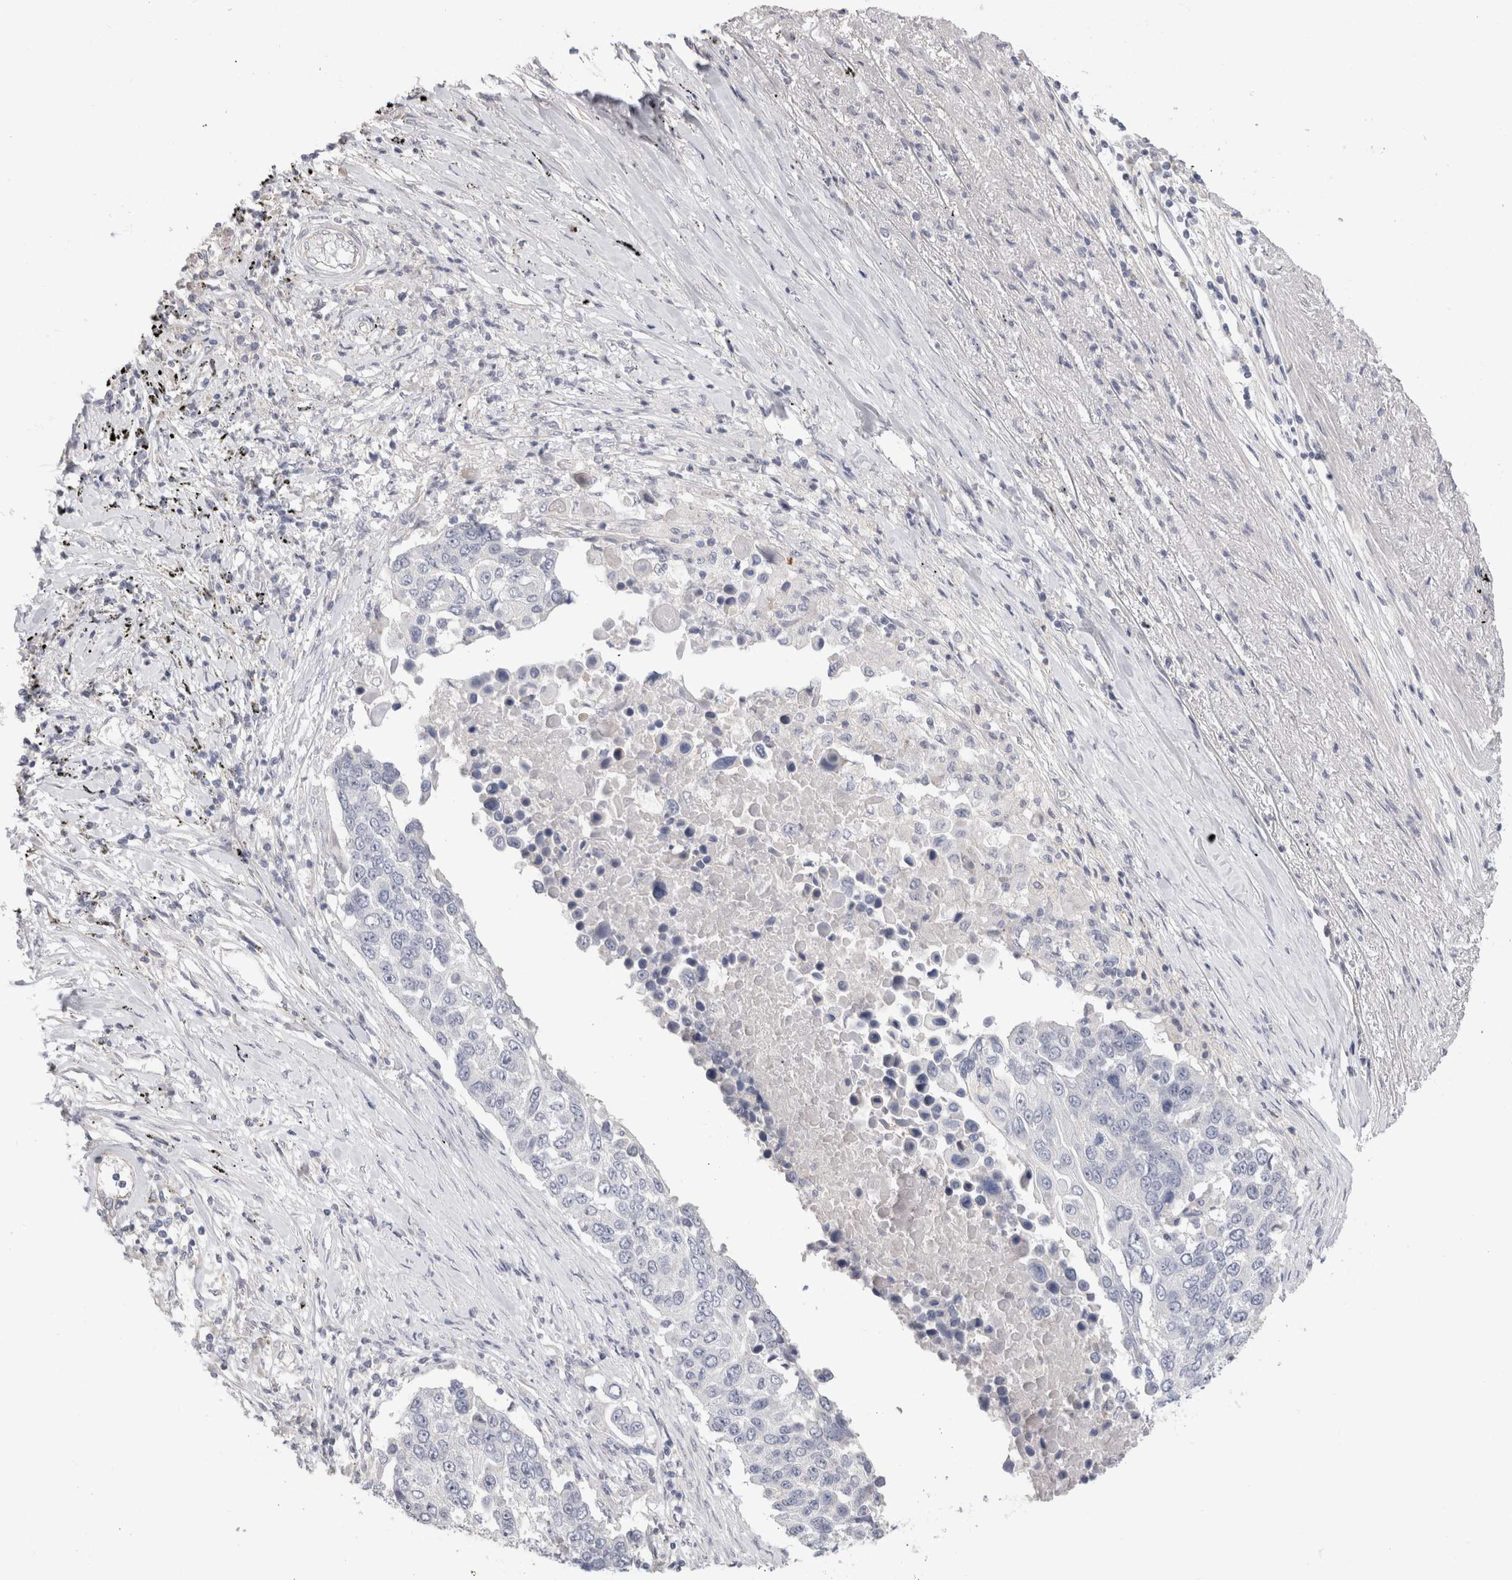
{"staining": {"intensity": "negative", "quantity": "none", "location": "none"}, "tissue": "lung cancer", "cell_type": "Tumor cells", "image_type": "cancer", "snomed": [{"axis": "morphology", "description": "Squamous cell carcinoma, NOS"}, {"axis": "topography", "description": "Lung"}], "caption": "Lung cancer (squamous cell carcinoma) stained for a protein using IHC displays no expression tumor cells.", "gene": "AFP", "patient": {"sex": "male", "age": 66}}